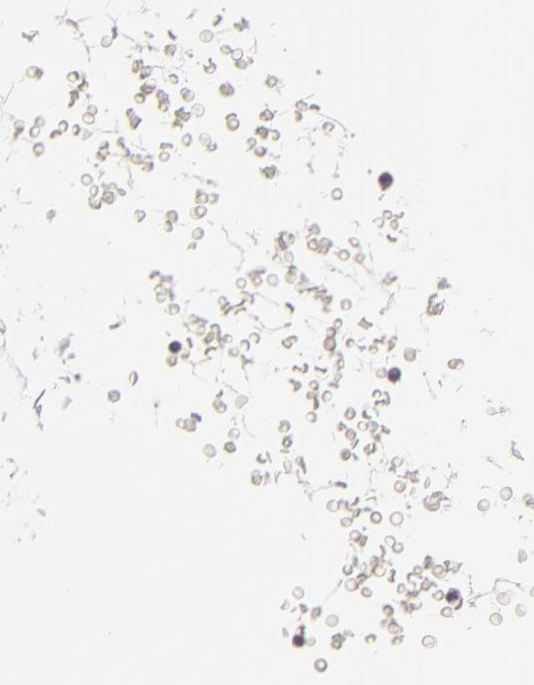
{"staining": {"intensity": "negative", "quantity": "none", "location": "none"}, "tissue": "adipose tissue", "cell_type": "Adipocytes", "image_type": "normal", "snomed": [{"axis": "morphology", "description": "Normal tissue, NOS"}, {"axis": "morphology", "description": "Duct carcinoma"}, {"axis": "topography", "description": "Breast"}, {"axis": "topography", "description": "Adipose tissue"}], "caption": "Immunohistochemistry (IHC) photomicrograph of normal adipose tissue stained for a protein (brown), which demonstrates no expression in adipocytes.", "gene": "ZNF205", "patient": {"sex": "female", "age": 37}}